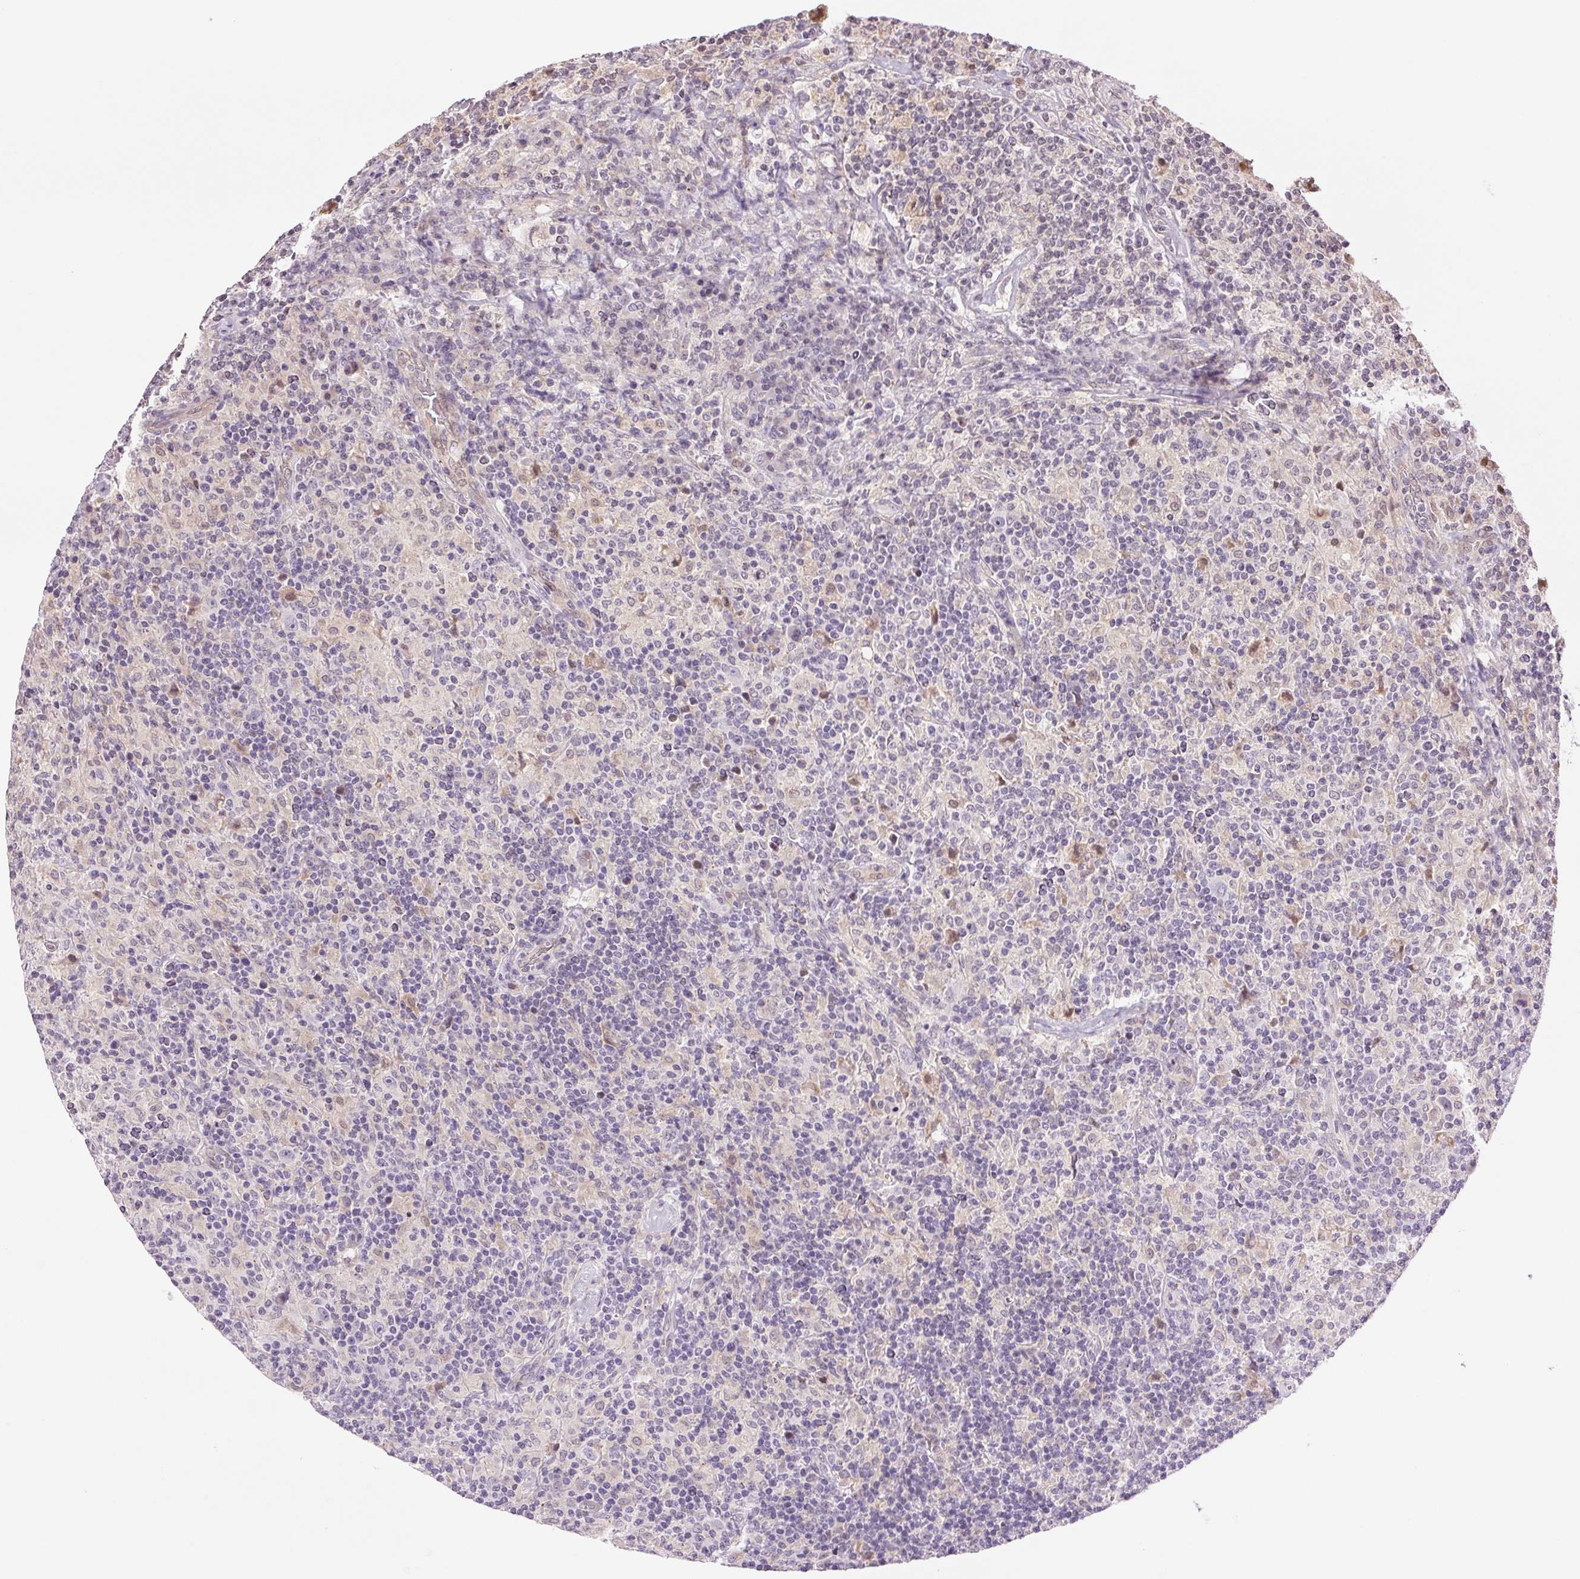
{"staining": {"intensity": "negative", "quantity": "none", "location": "none"}, "tissue": "lymphoma", "cell_type": "Tumor cells", "image_type": "cancer", "snomed": [{"axis": "morphology", "description": "Hodgkin's disease, NOS"}, {"axis": "topography", "description": "Lymph node"}], "caption": "Protein analysis of Hodgkin's disease exhibits no significant staining in tumor cells.", "gene": "TNNT3", "patient": {"sex": "male", "age": 70}}